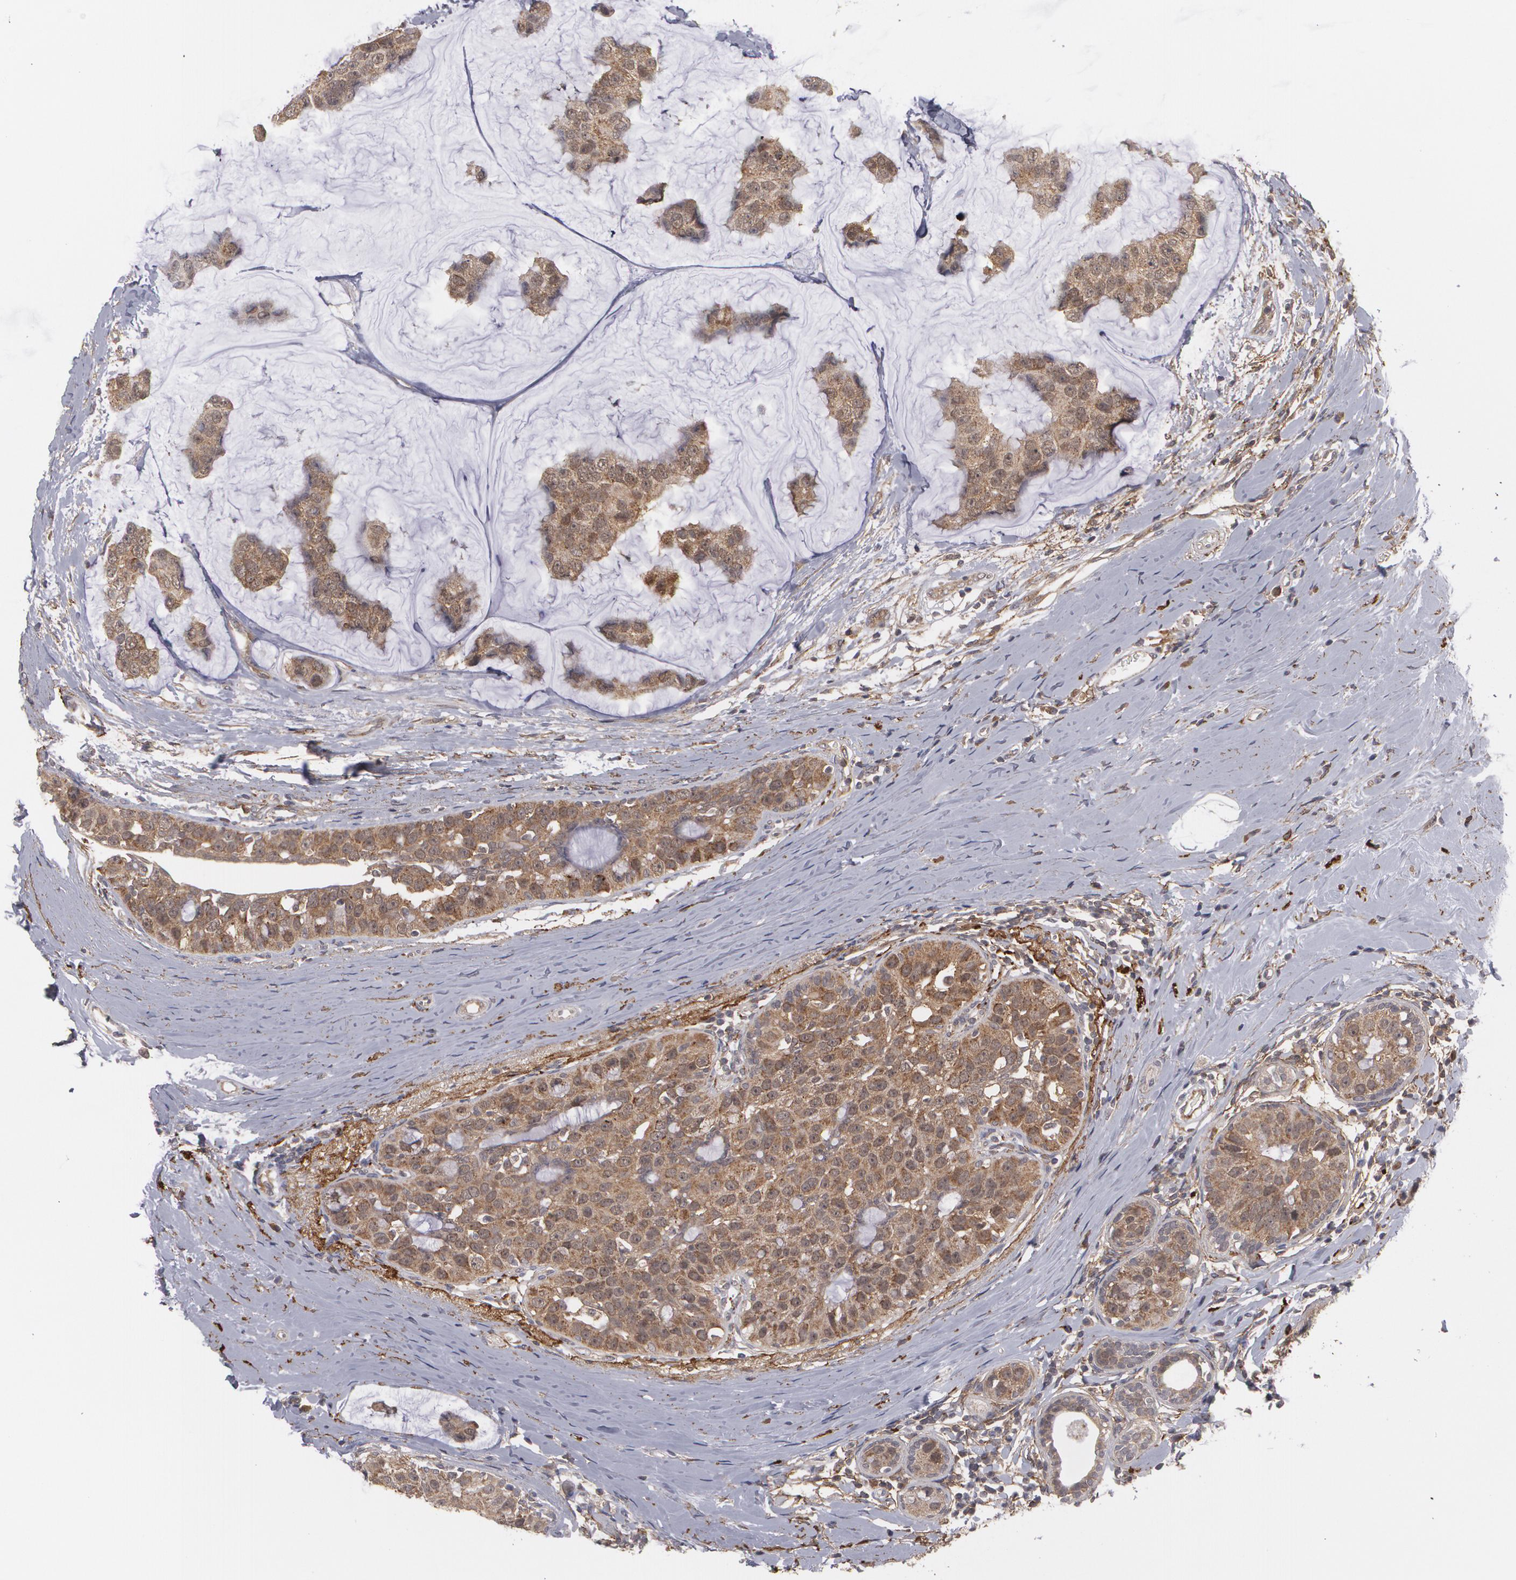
{"staining": {"intensity": "moderate", "quantity": ">75%", "location": "cytoplasmic/membranous"}, "tissue": "breast cancer", "cell_type": "Tumor cells", "image_type": "cancer", "snomed": [{"axis": "morphology", "description": "Normal tissue, NOS"}, {"axis": "morphology", "description": "Duct carcinoma"}, {"axis": "topography", "description": "Breast"}], "caption": "Human breast cancer stained with a protein marker exhibits moderate staining in tumor cells.", "gene": "BMP6", "patient": {"sex": "female", "age": 50}}